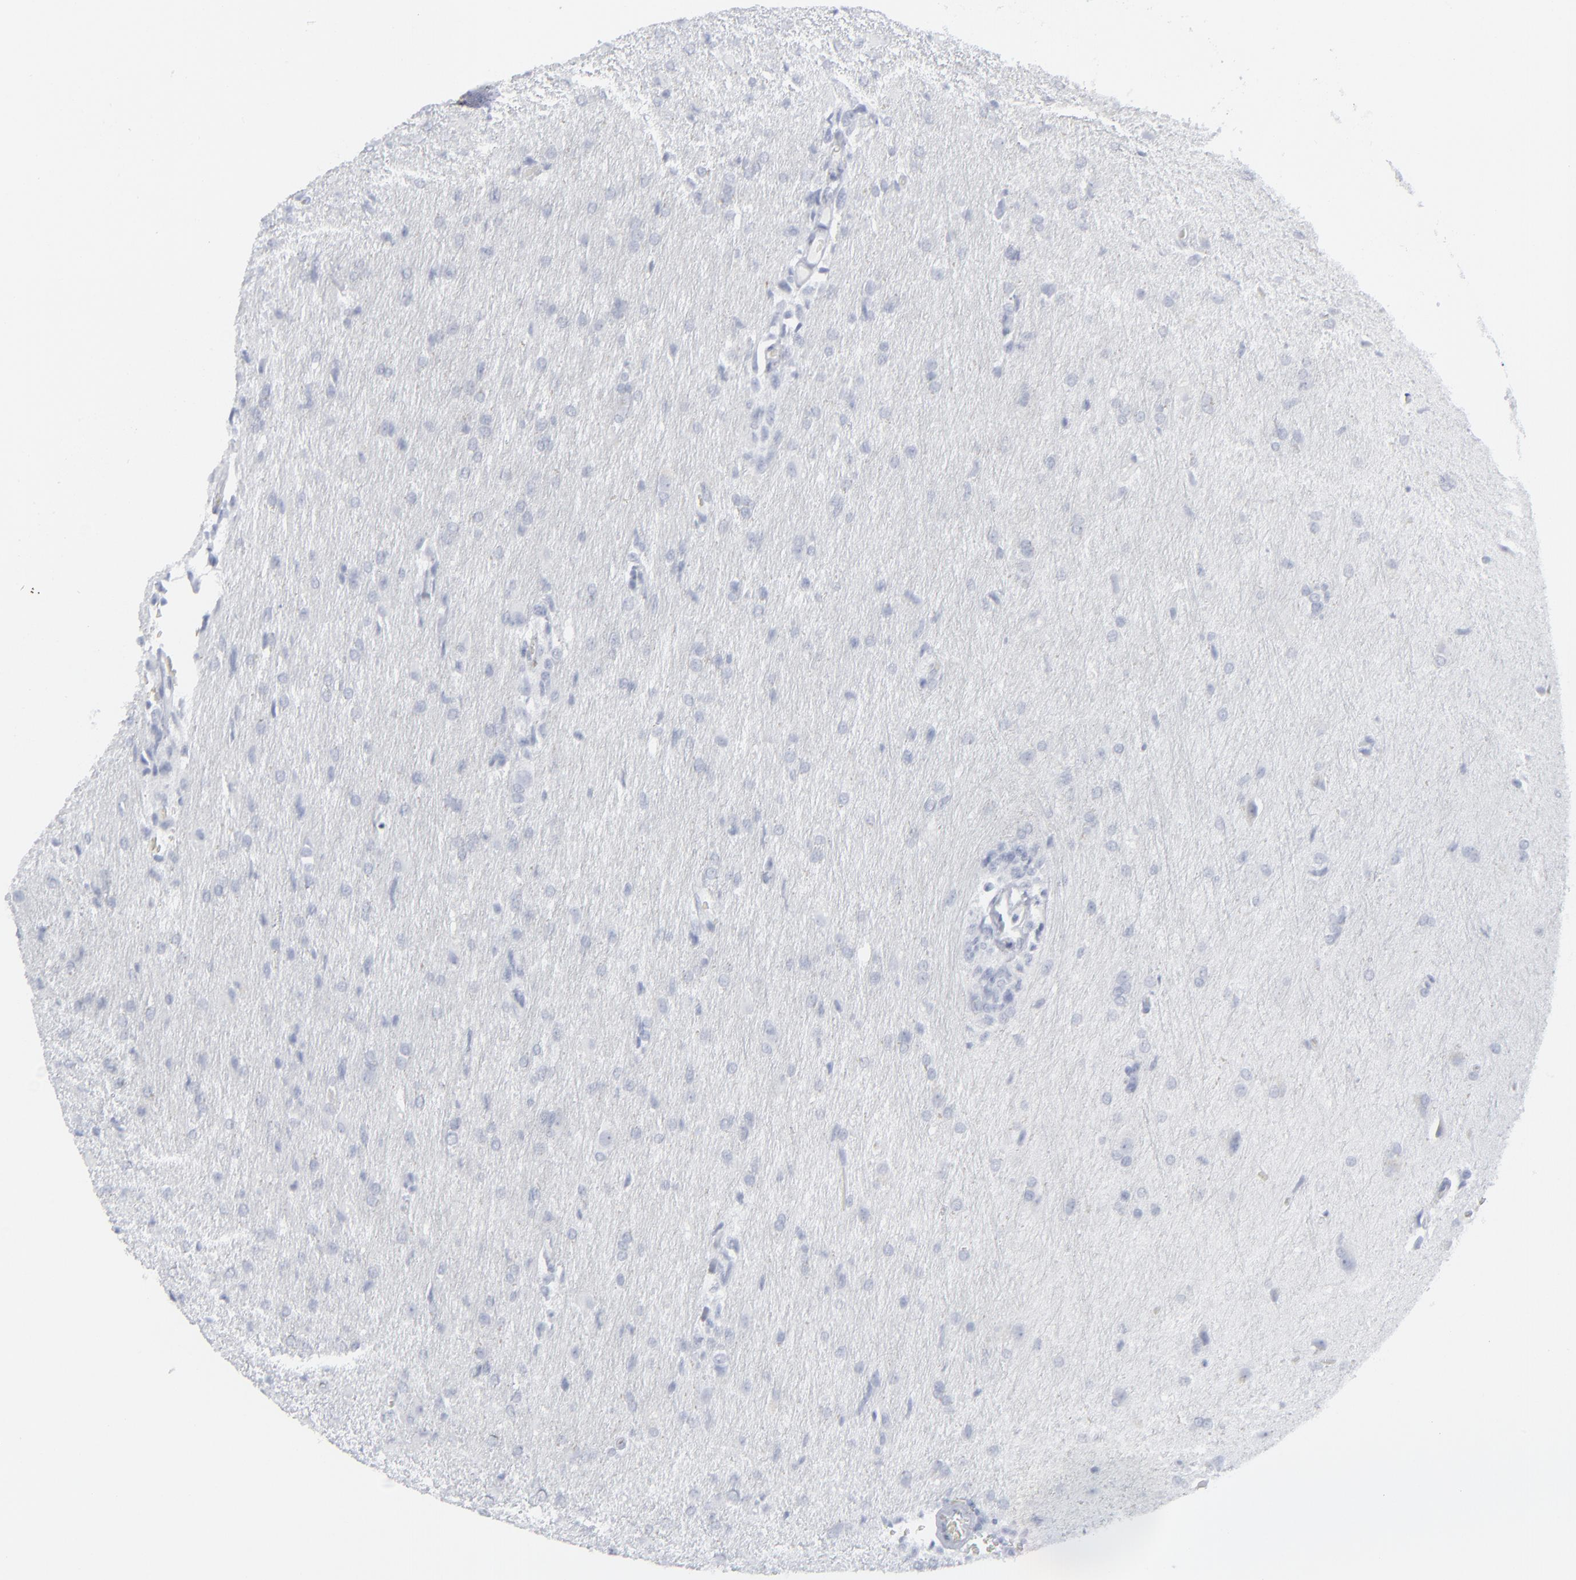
{"staining": {"intensity": "negative", "quantity": "none", "location": "none"}, "tissue": "glioma", "cell_type": "Tumor cells", "image_type": "cancer", "snomed": [{"axis": "morphology", "description": "Glioma, malignant, High grade"}, {"axis": "topography", "description": "Brain"}], "caption": "IHC of glioma exhibits no expression in tumor cells.", "gene": "MSLN", "patient": {"sex": "male", "age": 68}}